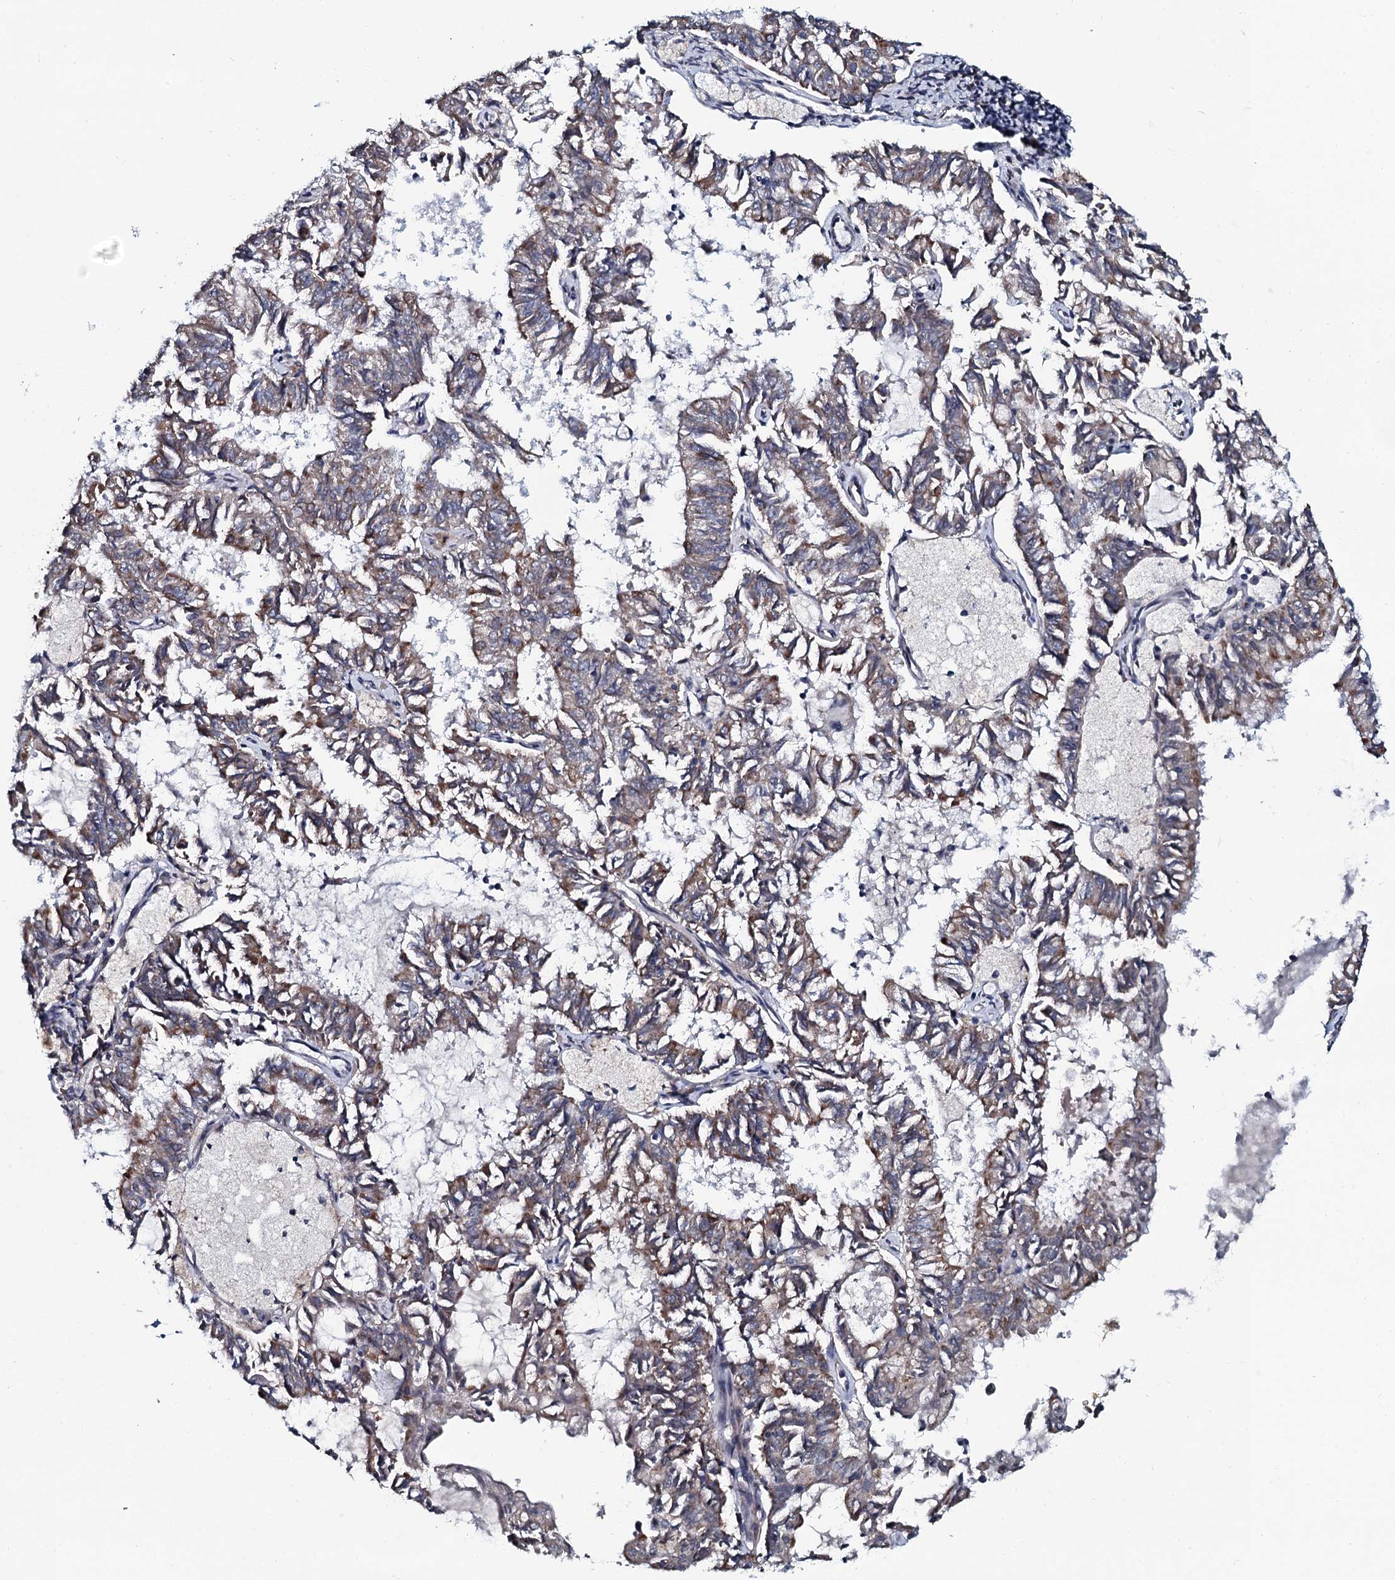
{"staining": {"intensity": "weak", "quantity": "25%-75%", "location": "cytoplasmic/membranous"}, "tissue": "endometrial cancer", "cell_type": "Tumor cells", "image_type": "cancer", "snomed": [{"axis": "morphology", "description": "Adenocarcinoma, NOS"}, {"axis": "topography", "description": "Endometrium"}], "caption": "Endometrial cancer stained with a brown dye shows weak cytoplasmic/membranous positive expression in approximately 25%-75% of tumor cells.", "gene": "KCTD4", "patient": {"sex": "female", "age": 57}}